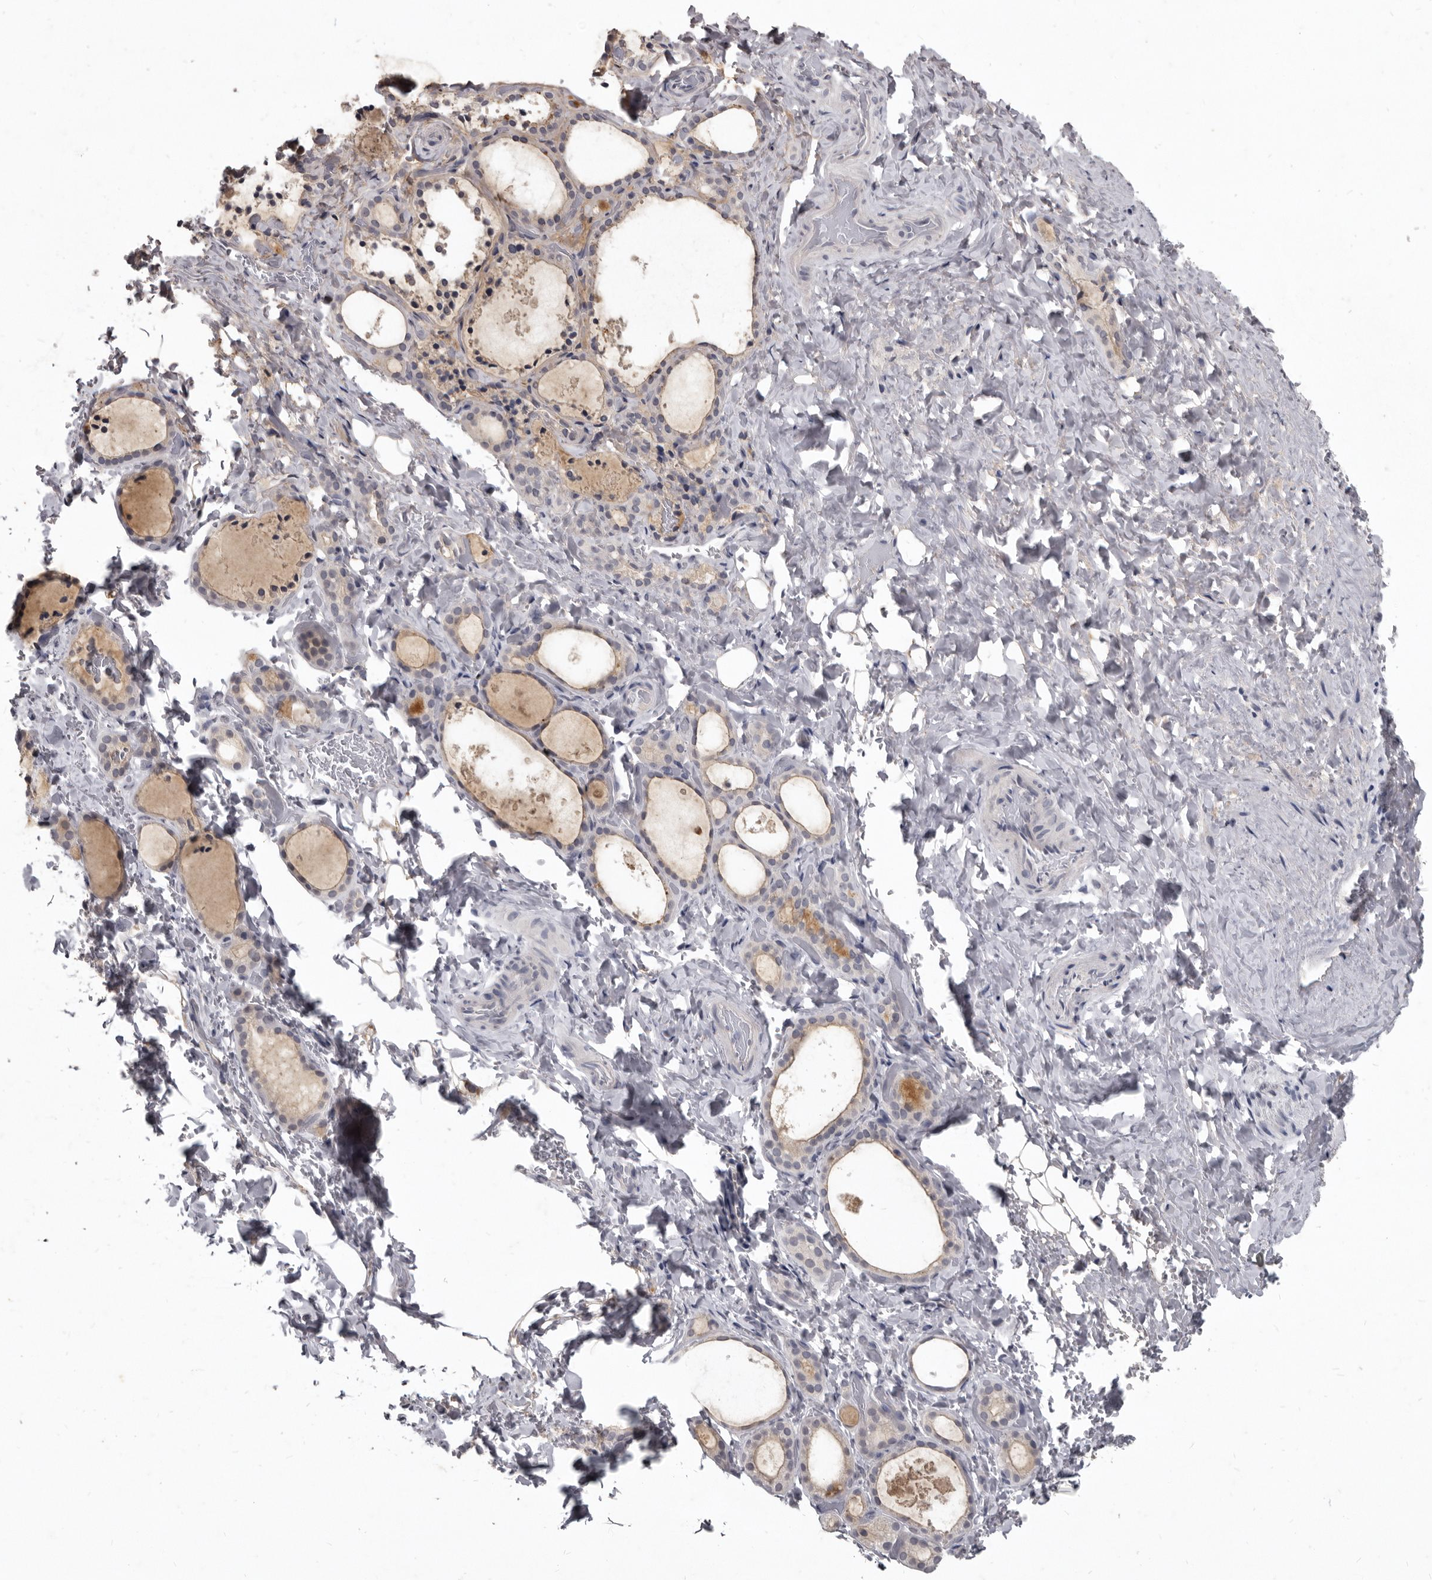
{"staining": {"intensity": "weak", "quantity": "25%-75%", "location": "cytoplasmic/membranous"}, "tissue": "thyroid gland", "cell_type": "Glandular cells", "image_type": "normal", "snomed": [{"axis": "morphology", "description": "Normal tissue, NOS"}, {"axis": "topography", "description": "Thyroid gland"}], "caption": "This image demonstrates IHC staining of normal thyroid gland, with low weak cytoplasmic/membranous staining in about 25%-75% of glandular cells.", "gene": "SULT1E1", "patient": {"sex": "female", "age": 44}}